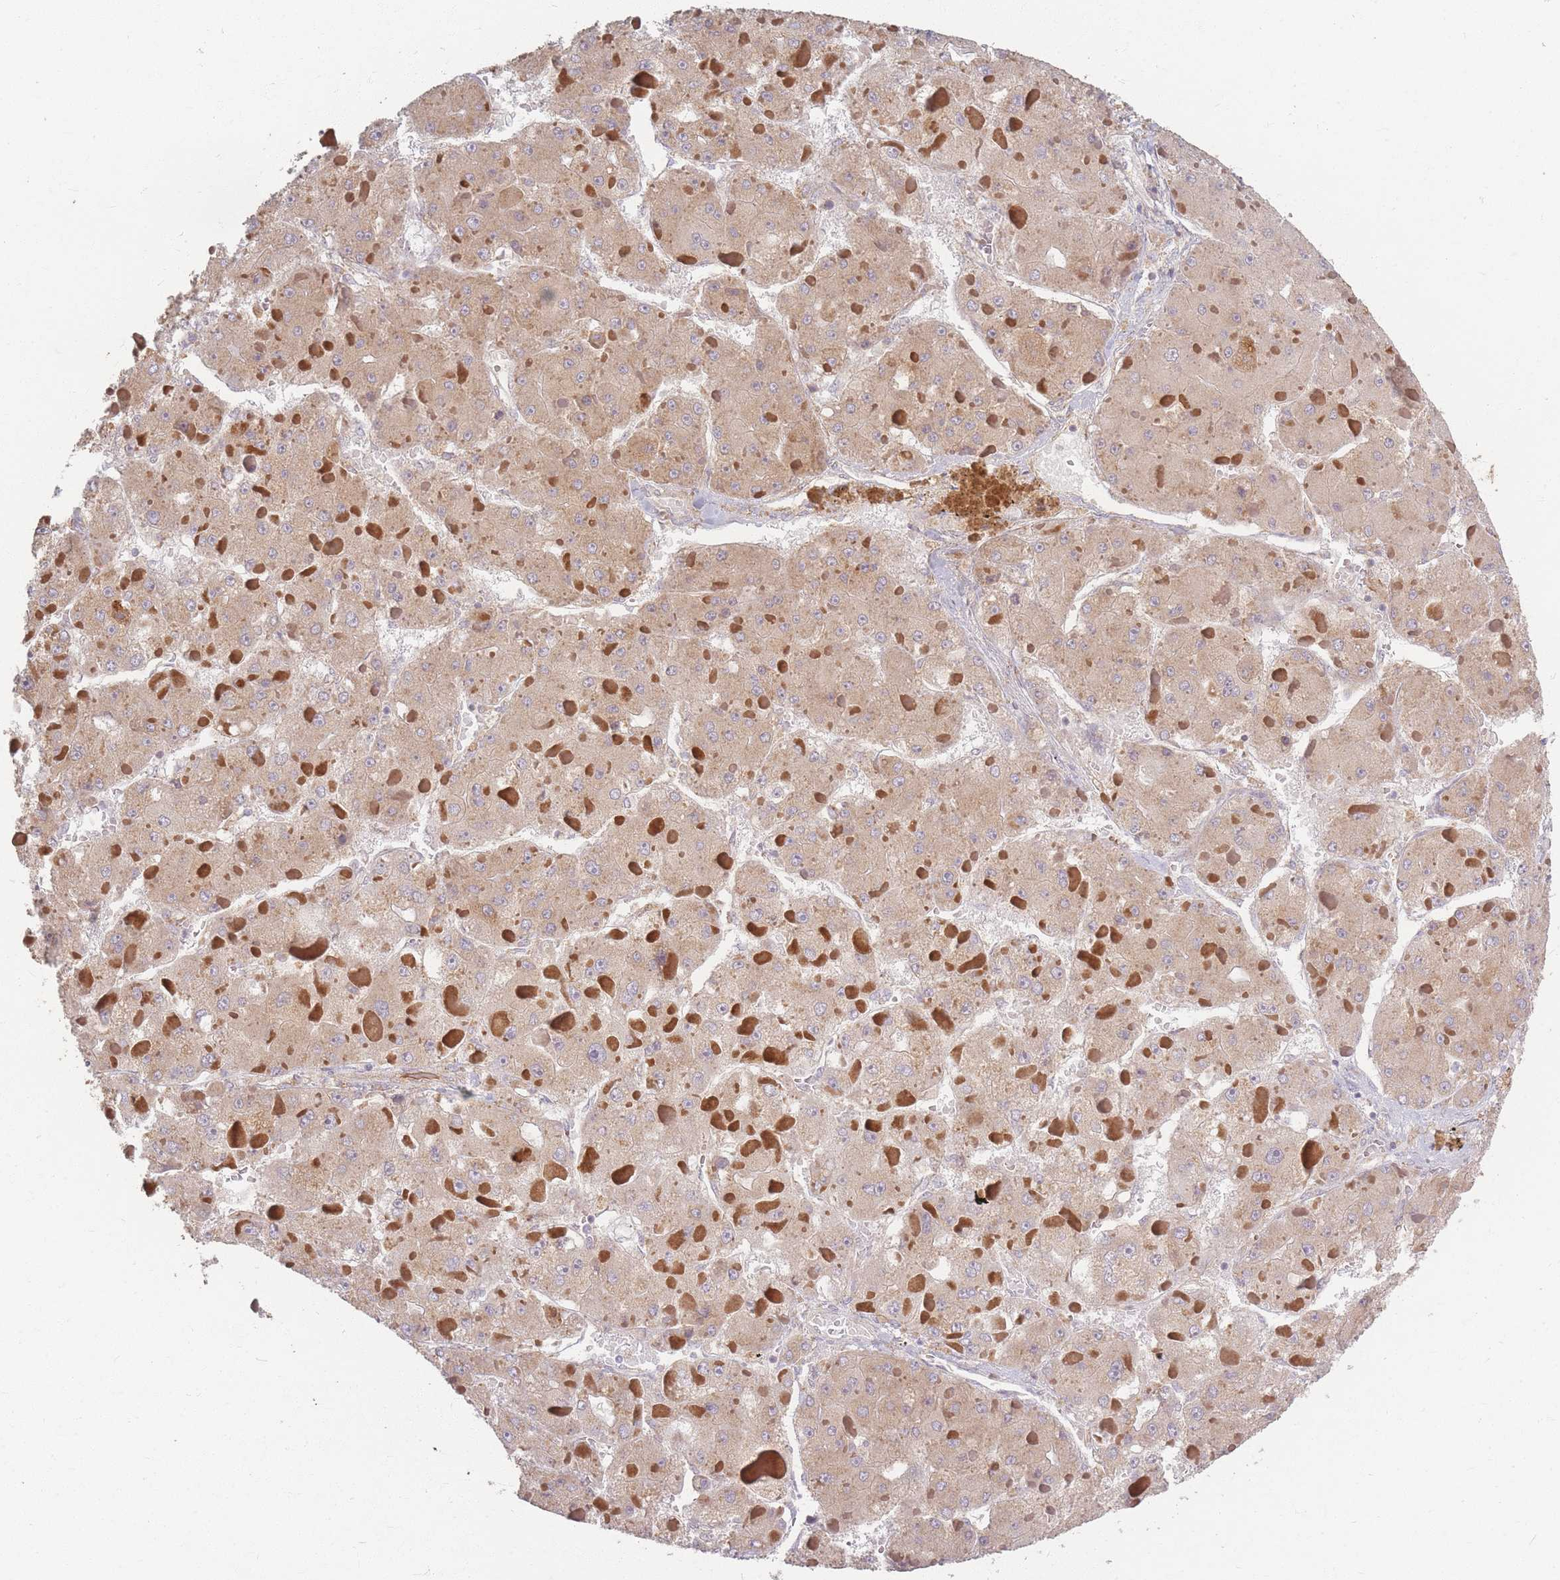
{"staining": {"intensity": "weak", "quantity": ">75%", "location": "cytoplasmic/membranous"}, "tissue": "liver cancer", "cell_type": "Tumor cells", "image_type": "cancer", "snomed": [{"axis": "morphology", "description": "Carcinoma, Hepatocellular, NOS"}, {"axis": "topography", "description": "Liver"}], "caption": "Tumor cells show weak cytoplasmic/membranous staining in about >75% of cells in hepatocellular carcinoma (liver).", "gene": "SMIM14", "patient": {"sex": "female", "age": 73}}